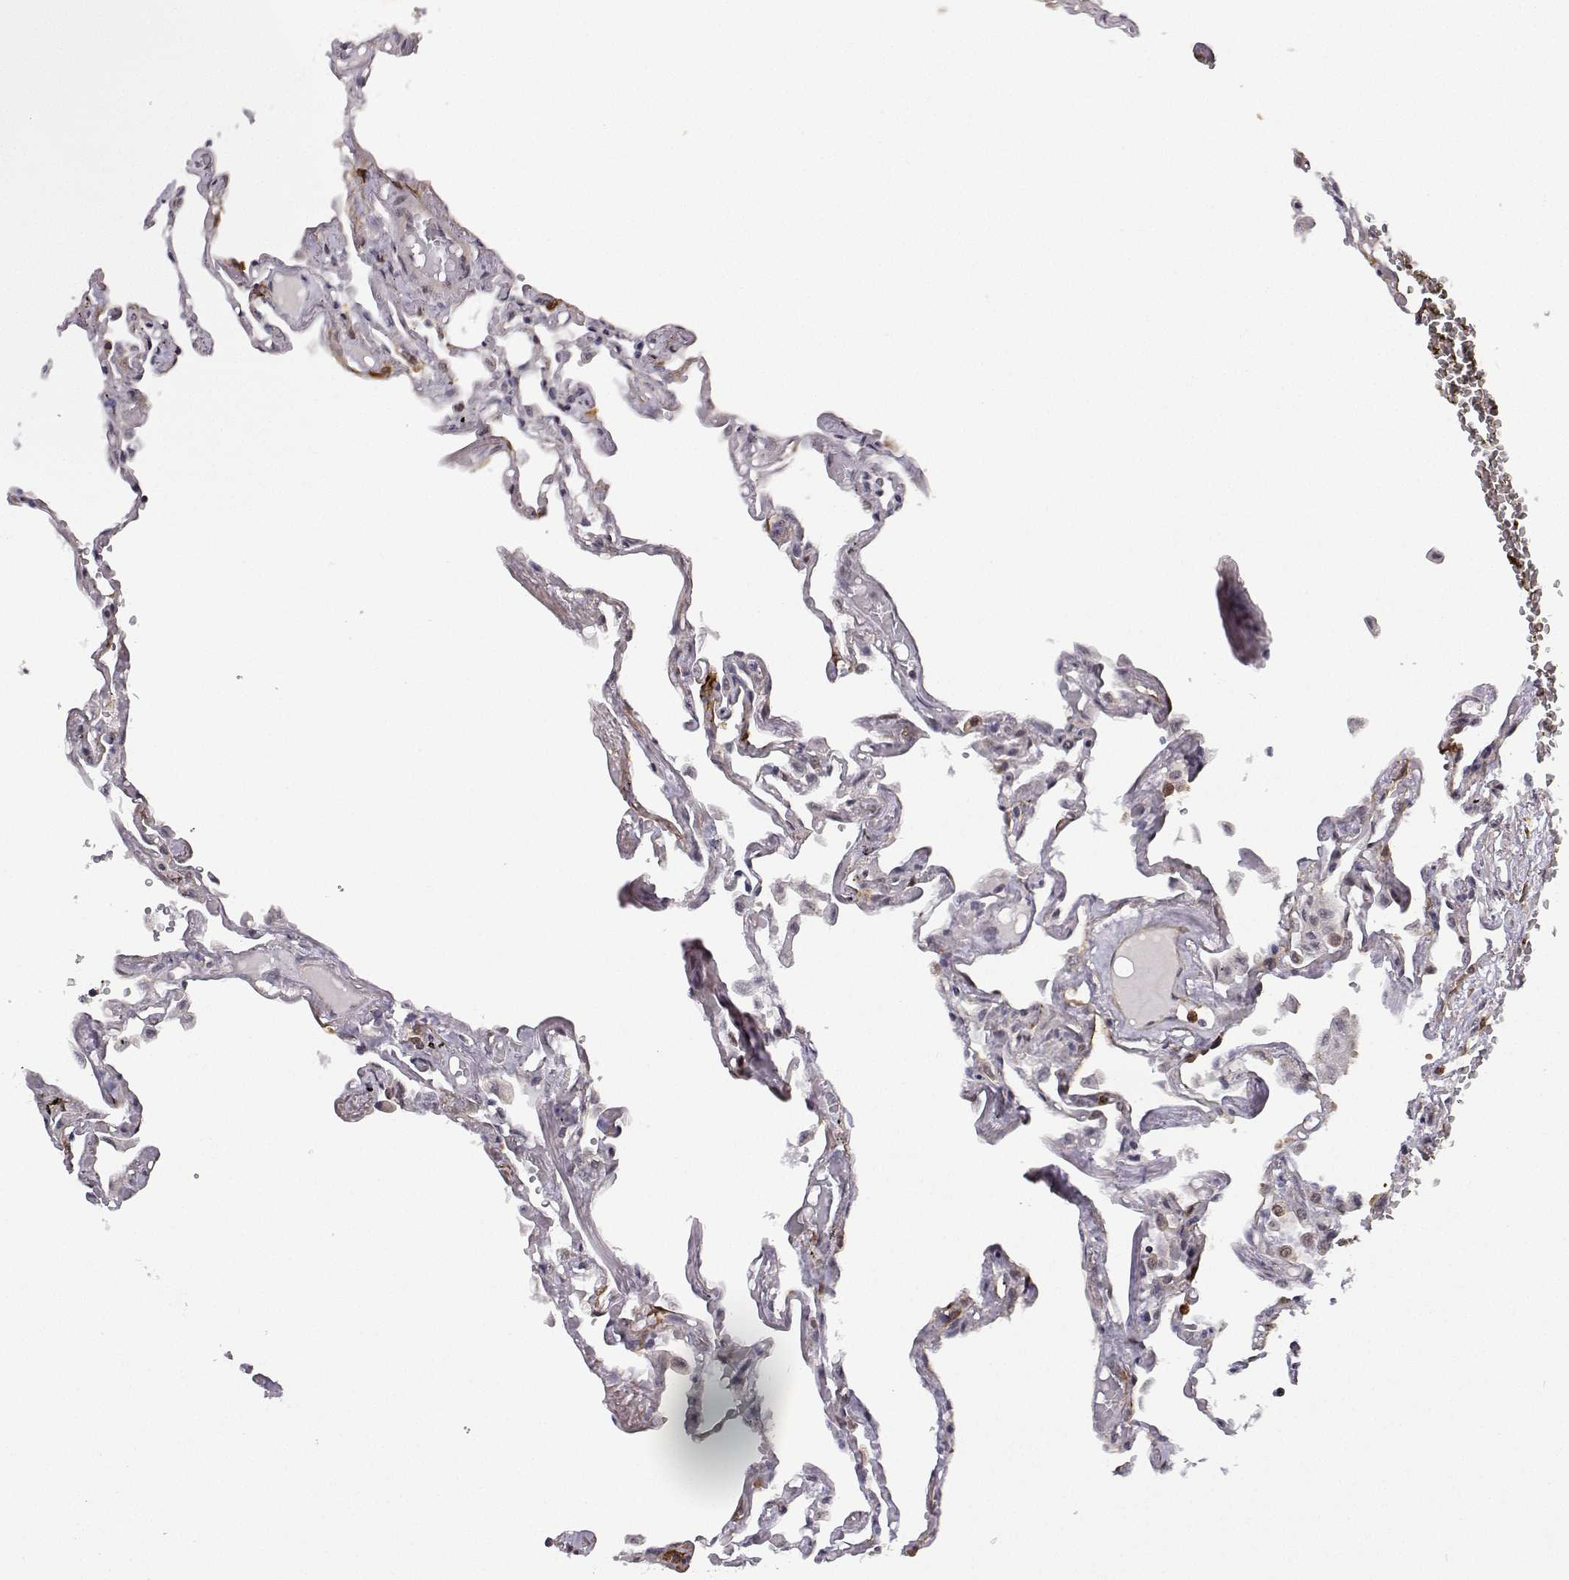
{"staining": {"intensity": "negative", "quantity": "none", "location": "none"}, "tissue": "lung", "cell_type": "Alveolar cells", "image_type": "normal", "snomed": [{"axis": "morphology", "description": "Normal tissue, NOS"}, {"axis": "morphology", "description": "Adenocarcinoma, NOS"}, {"axis": "topography", "description": "Cartilage tissue"}, {"axis": "topography", "description": "Lung"}], "caption": "IHC histopathology image of unremarkable lung: lung stained with DAB shows no significant protein expression in alveolar cells.", "gene": "PHGDH", "patient": {"sex": "female", "age": 67}}